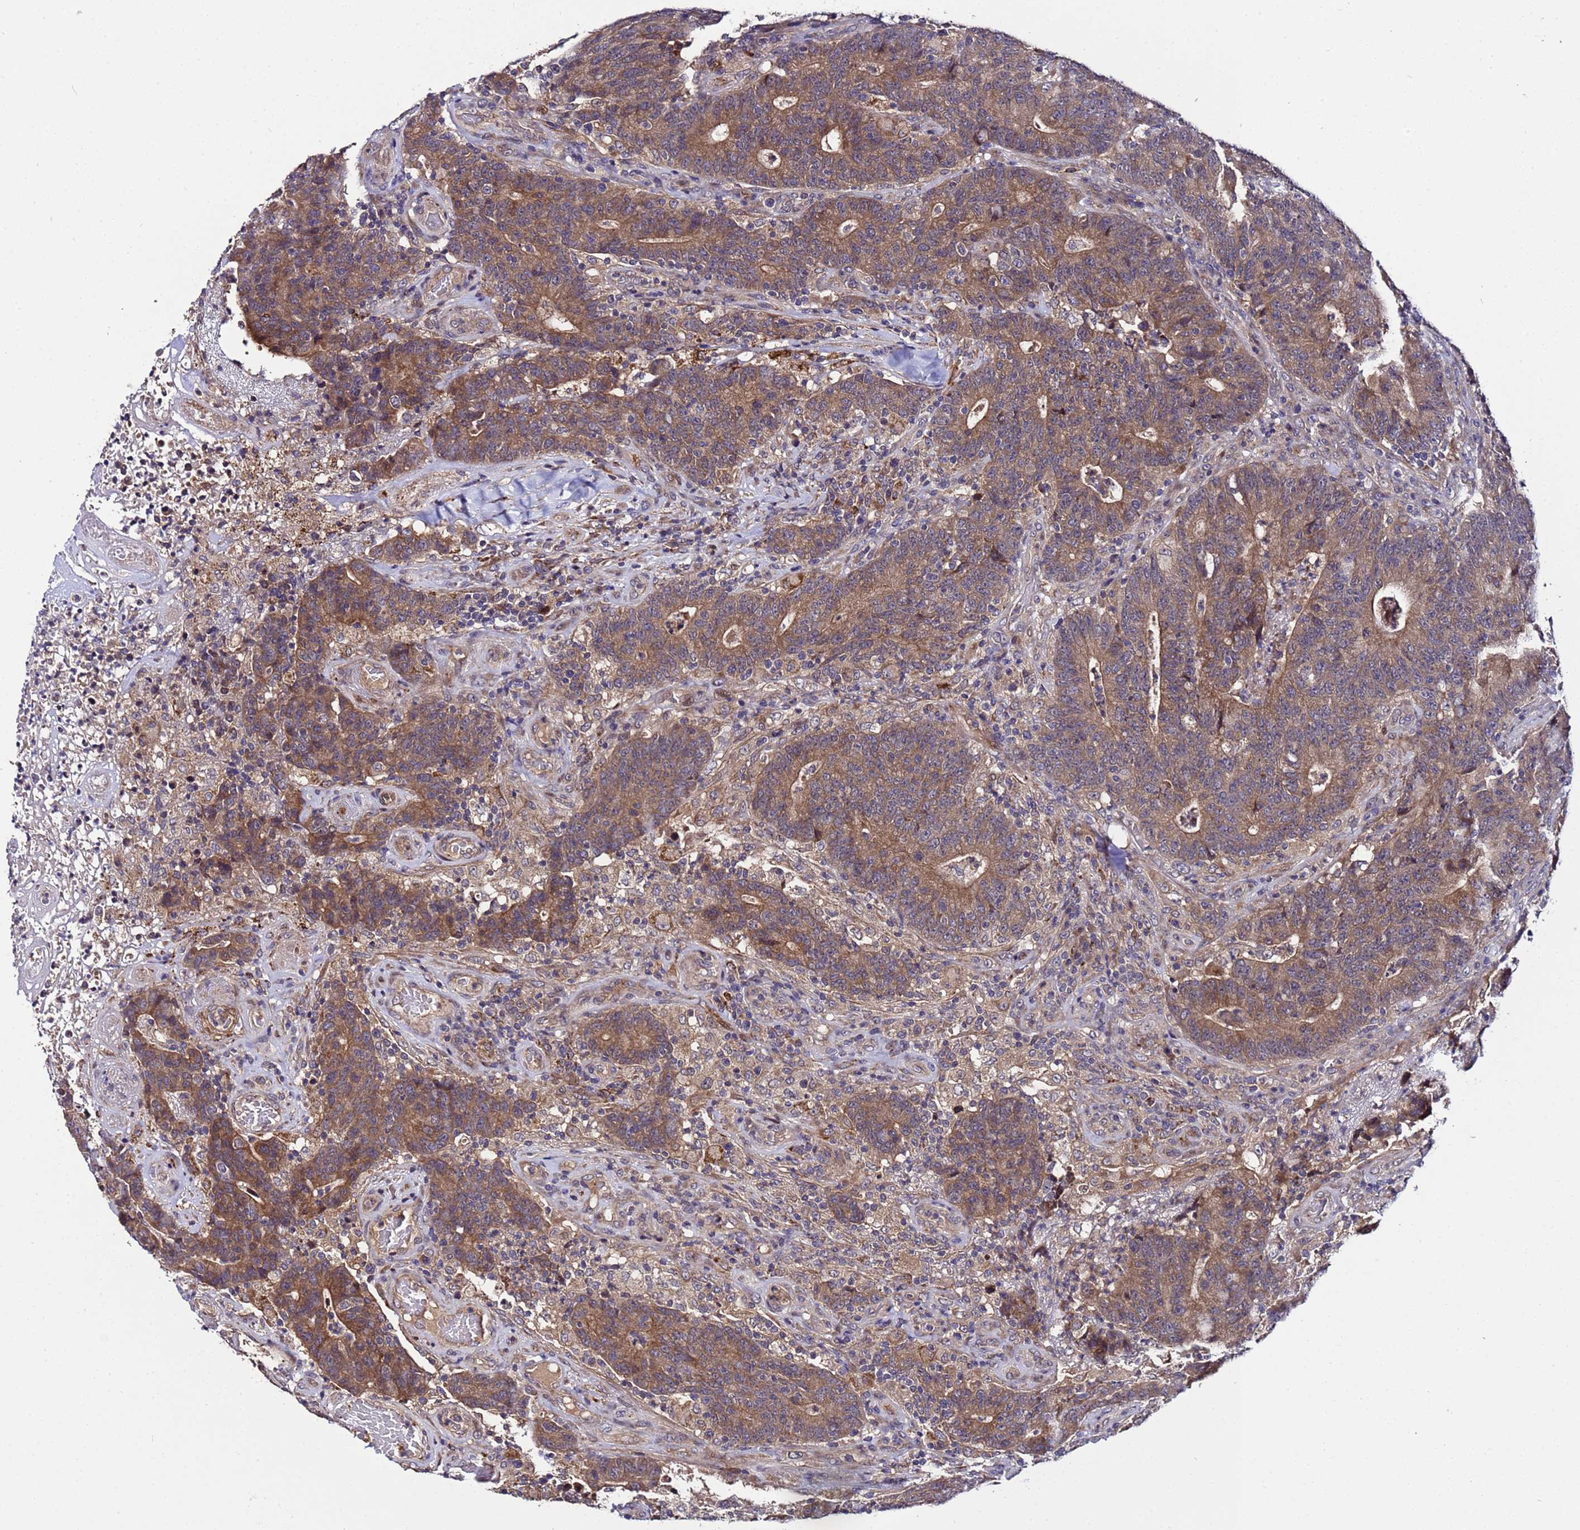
{"staining": {"intensity": "moderate", "quantity": ">75%", "location": "cytoplasmic/membranous"}, "tissue": "colorectal cancer", "cell_type": "Tumor cells", "image_type": "cancer", "snomed": [{"axis": "morphology", "description": "Normal tissue, NOS"}, {"axis": "morphology", "description": "Adenocarcinoma, NOS"}, {"axis": "topography", "description": "Colon"}], "caption": "Protein expression analysis of human colorectal adenocarcinoma reveals moderate cytoplasmic/membranous staining in about >75% of tumor cells. The staining is performed using DAB (3,3'-diaminobenzidine) brown chromogen to label protein expression. The nuclei are counter-stained blue using hematoxylin.", "gene": "PLXDC2", "patient": {"sex": "female", "age": 75}}